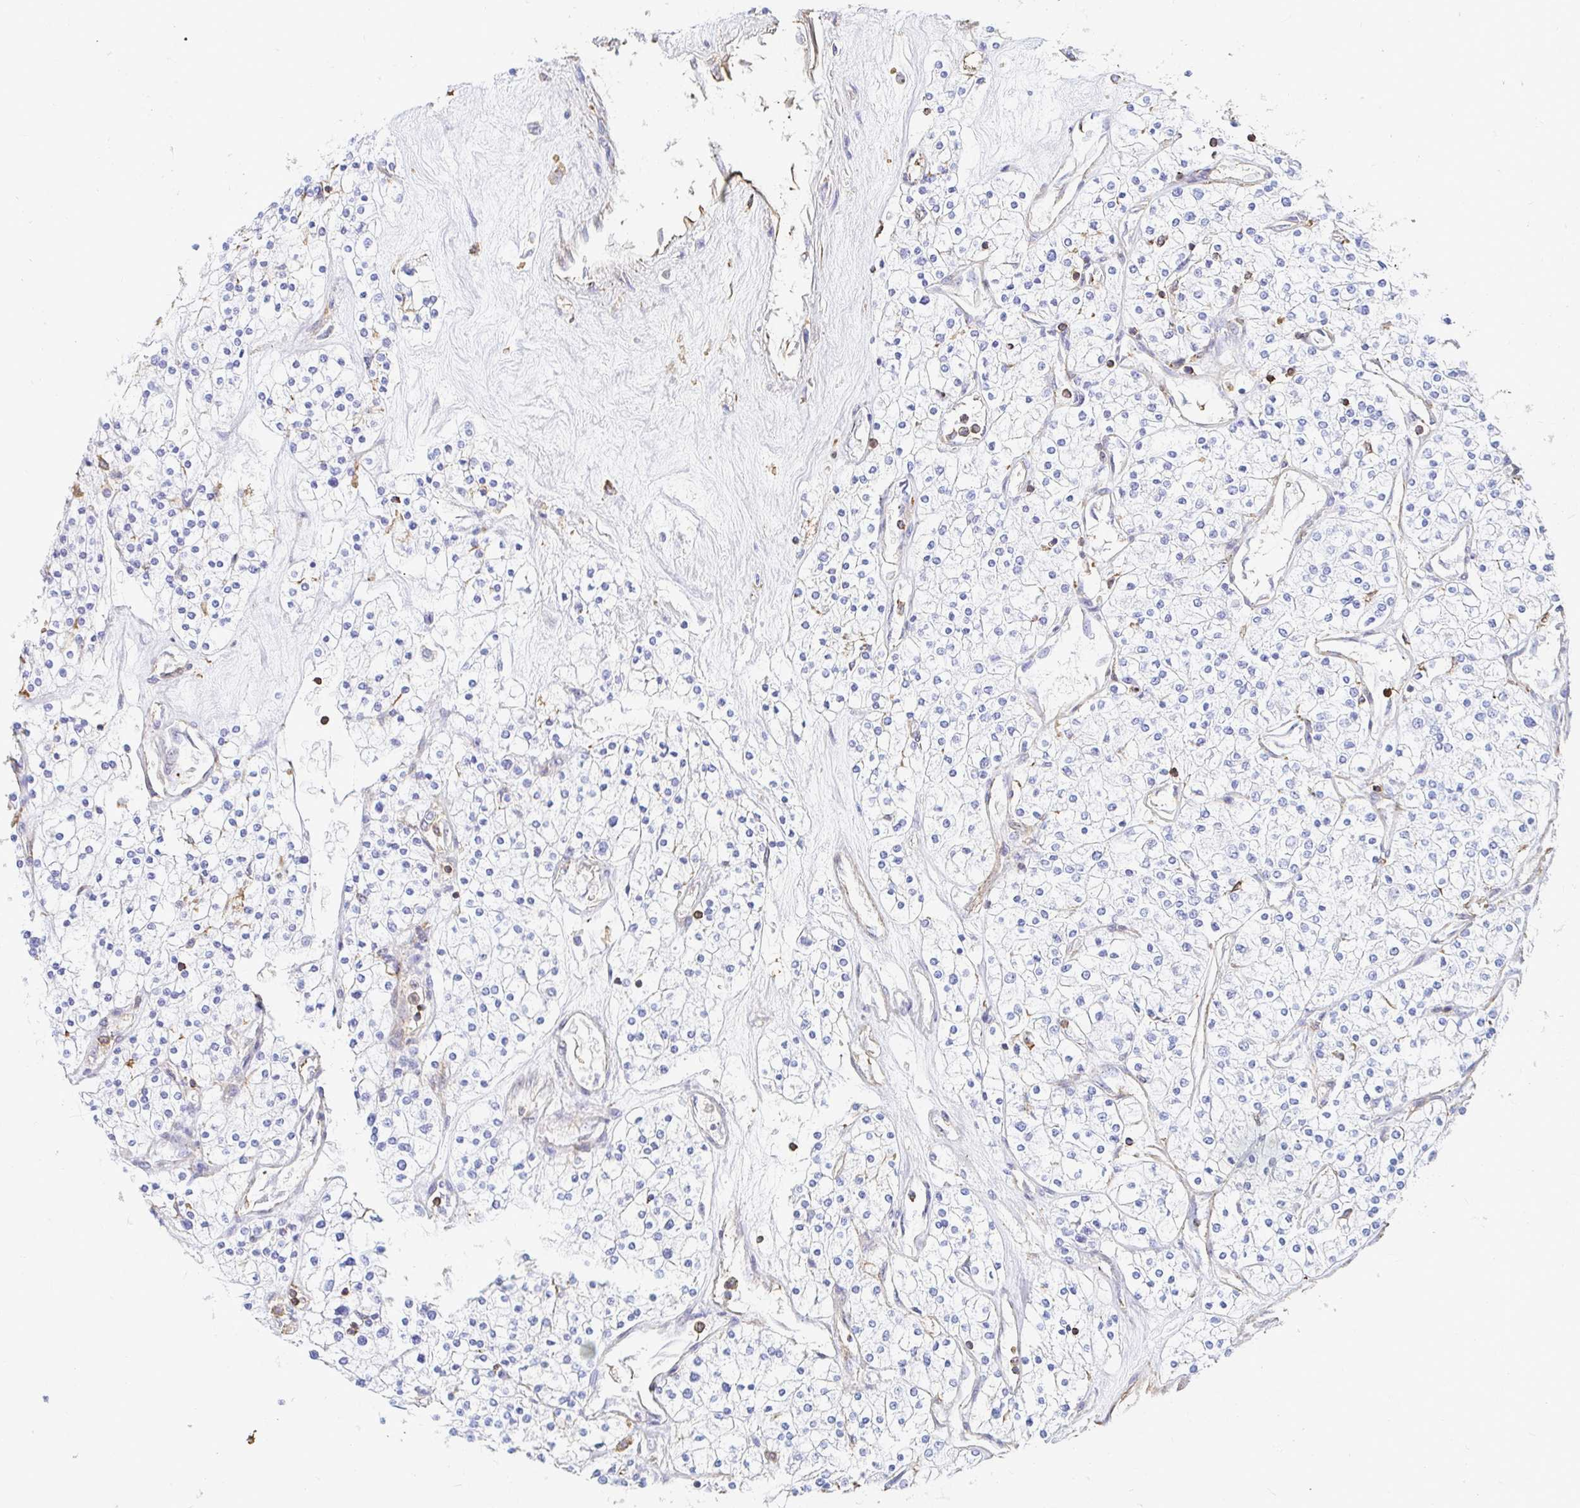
{"staining": {"intensity": "negative", "quantity": "none", "location": "none"}, "tissue": "renal cancer", "cell_type": "Tumor cells", "image_type": "cancer", "snomed": [{"axis": "morphology", "description": "Adenocarcinoma, NOS"}, {"axis": "topography", "description": "Kidney"}], "caption": "Immunohistochemistry (IHC) photomicrograph of renal cancer (adenocarcinoma) stained for a protein (brown), which exhibits no expression in tumor cells. The staining is performed using DAB (3,3'-diaminobenzidine) brown chromogen with nuclei counter-stained in using hematoxylin.", "gene": "PTPN14", "patient": {"sex": "male", "age": 80}}